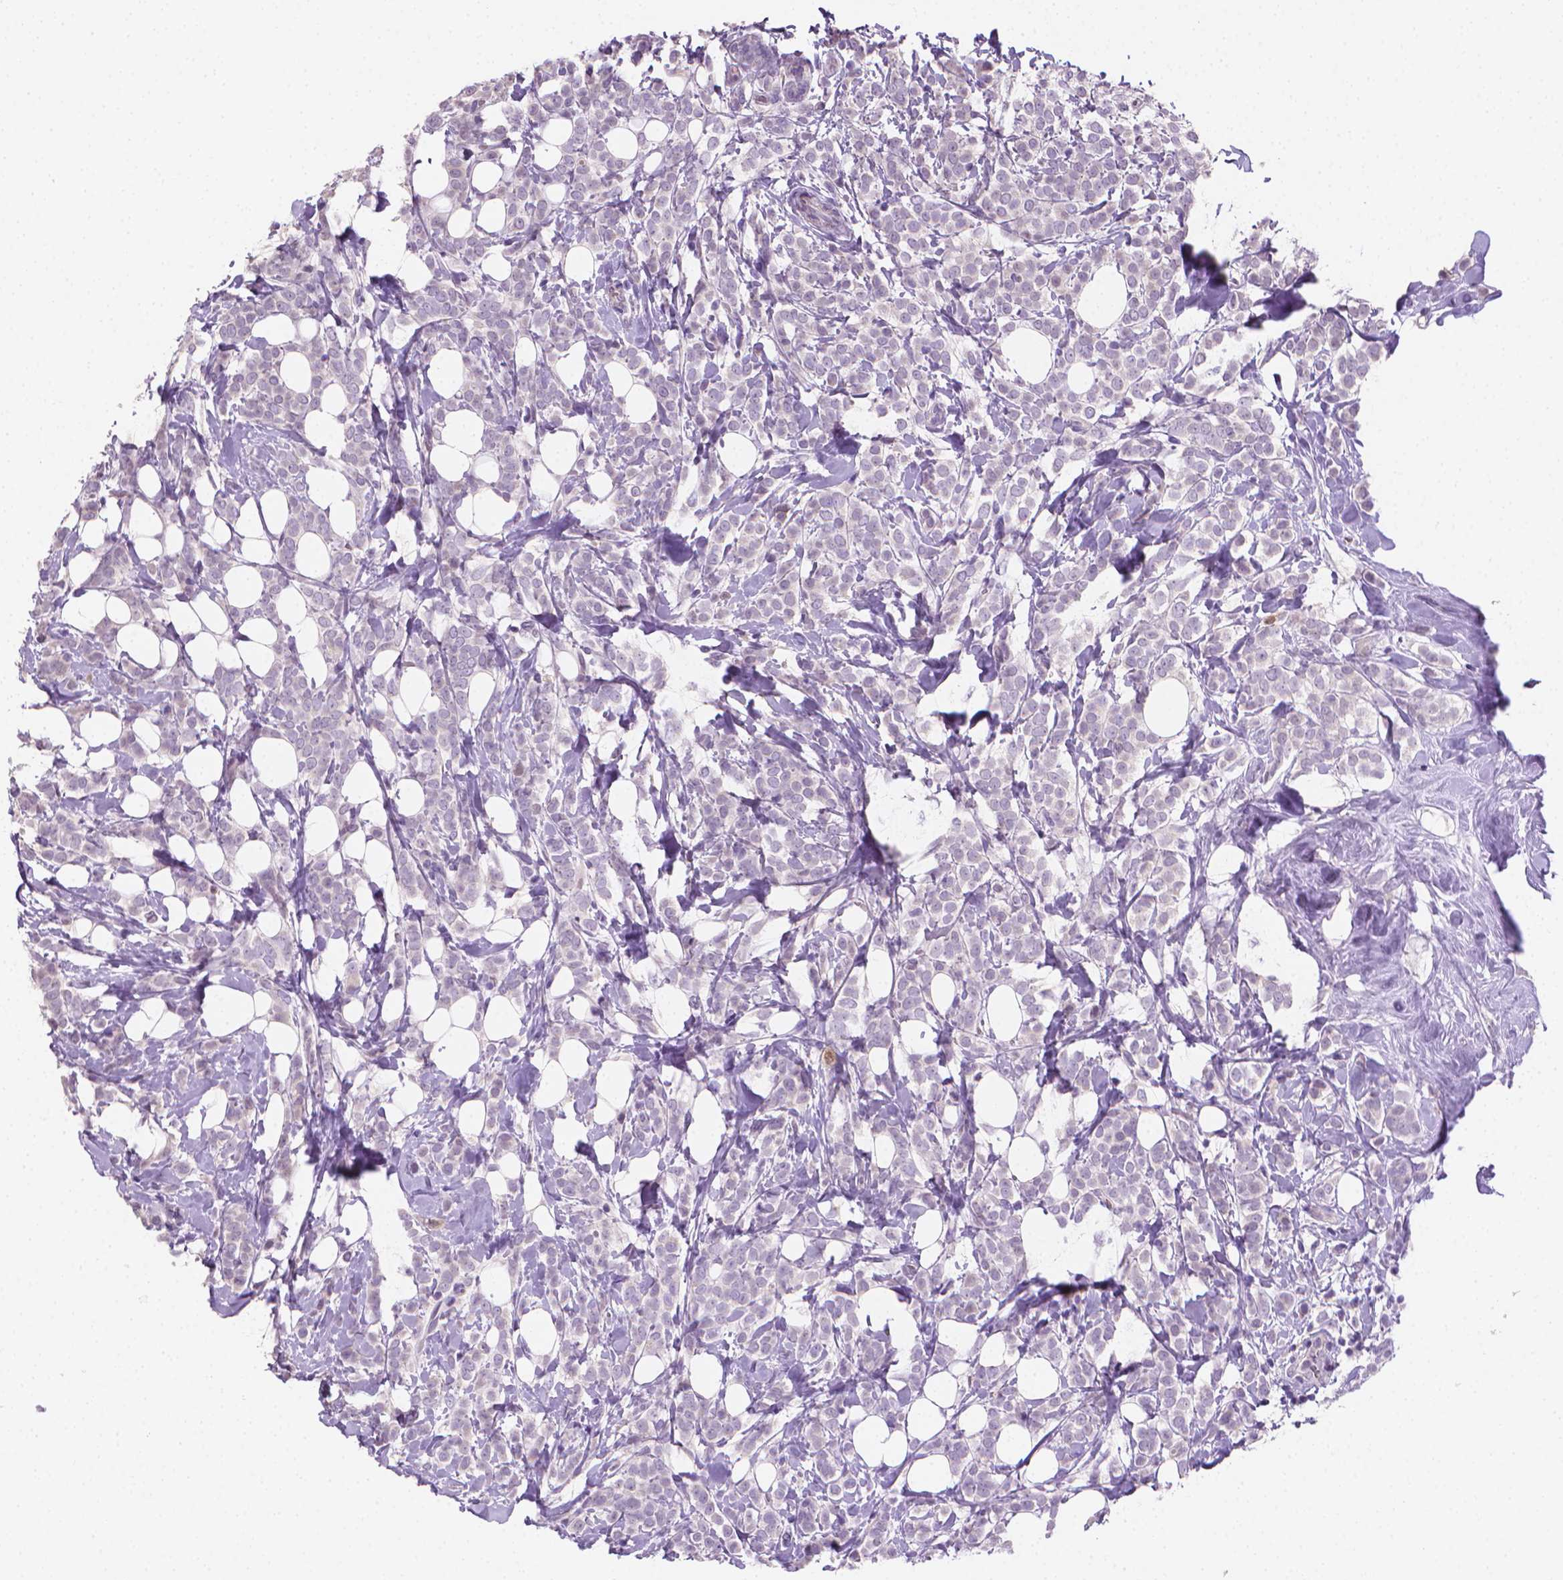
{"staining": {"intensity": "negative", "quantity": "none", "location": "none"}, "tissue": "breast cancer", "cell_type": "Tumor cells", "image_type": "cancer", "snomed": [{"axis": "morphology", "description": "Lobular carcinoma"}, {"axis": "topography", "description": "Breast"}], "caption": "Immunohistochemistry photomicrograph of human breast cancer stained for a protein (brown), which exhibits no expression in tumor cells.", "gene": "CLXN", "patient": {"sex": "female", "age": 49}}